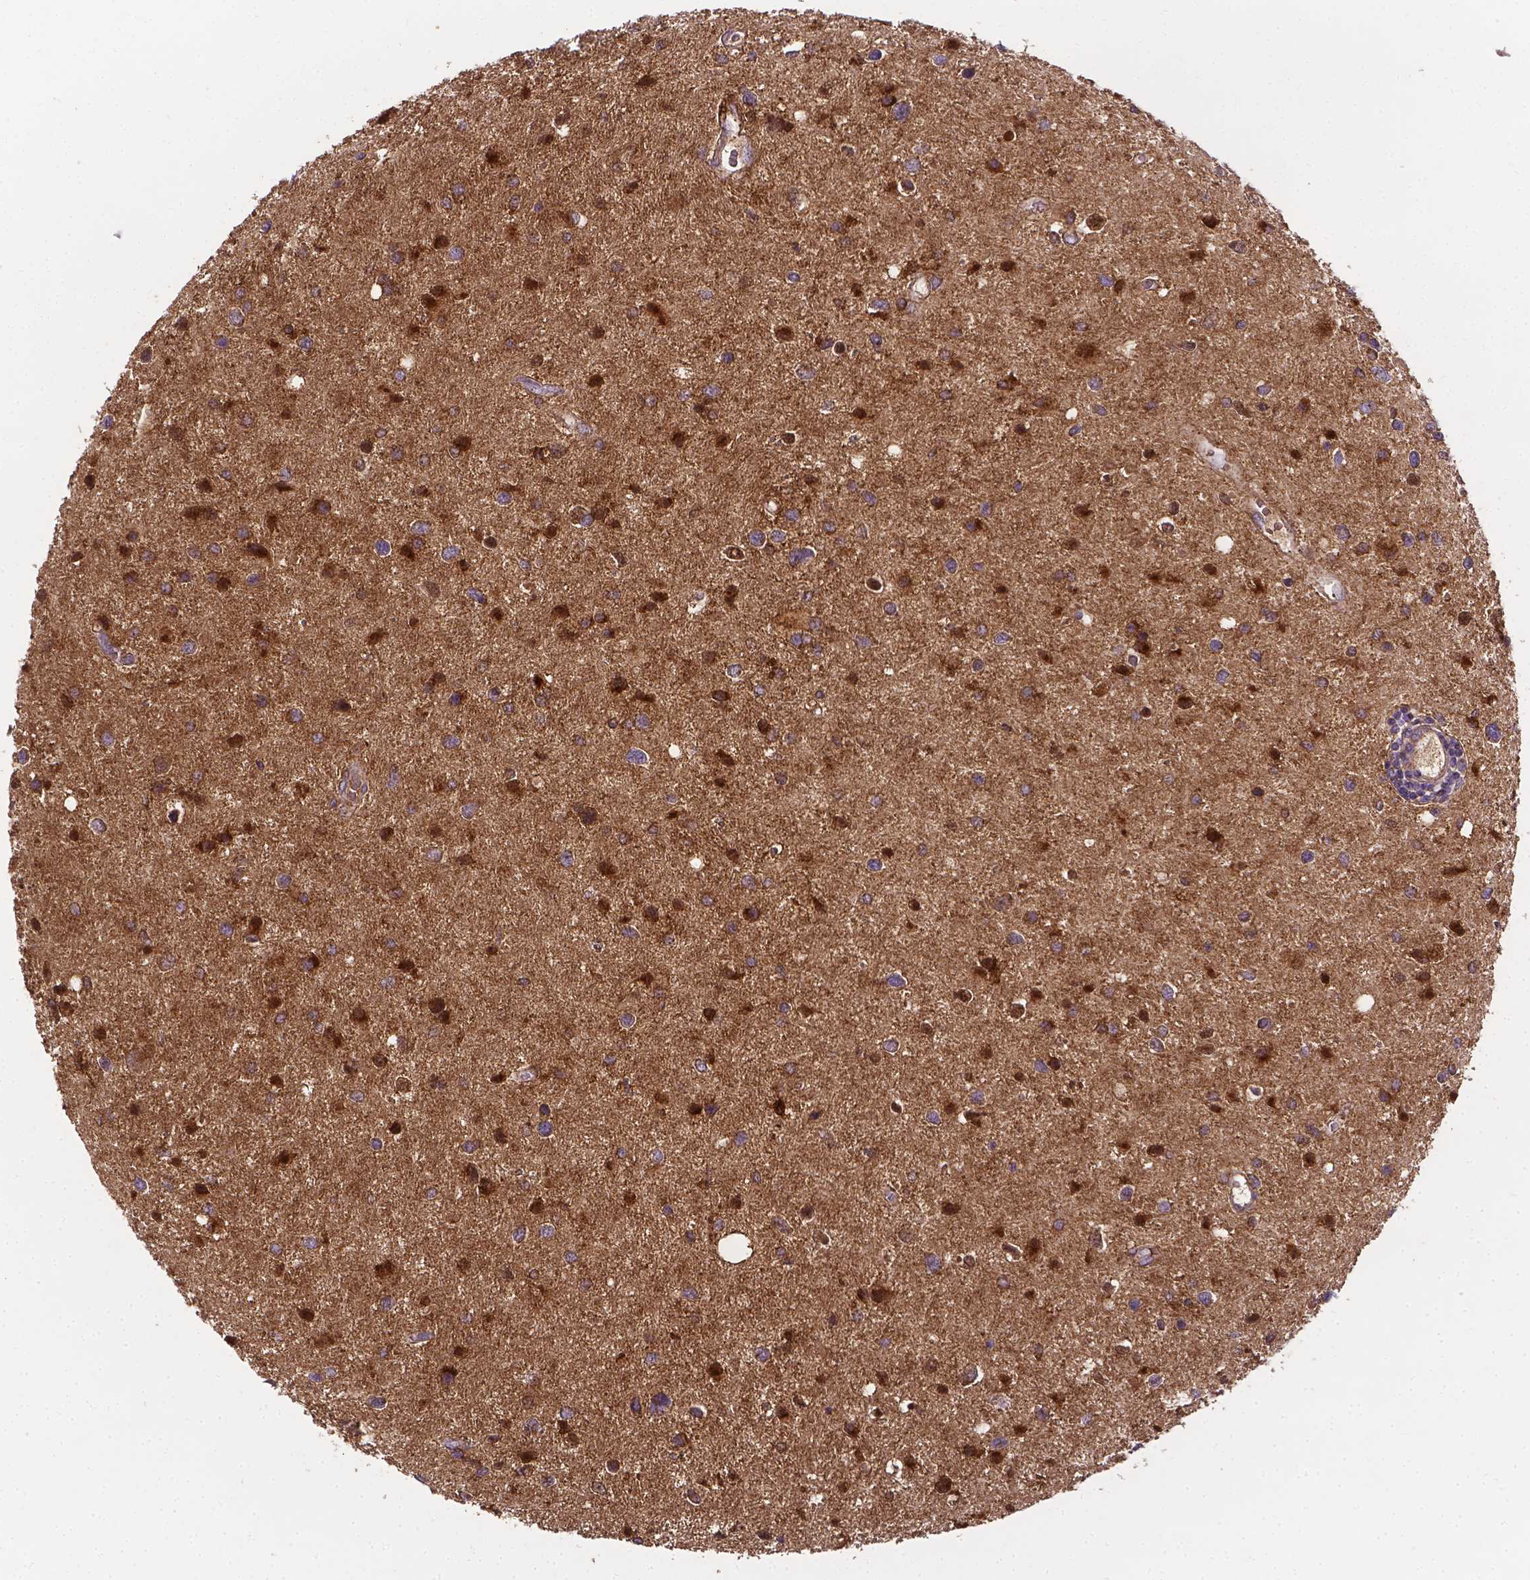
{"staining": {"intensity": "moderate", "quantity": ">75%", "location": "cytoplasmic/membranous"}, "tissue": "glioma", "cell_type": "Tumor cells", "image_type": "cancer", "snomed": [{"axis": "morphology", "description": "Glioma, malignant, Low grade"}, {"axis": "topography", "description": "Brain"}], "caption": "There is medium levels of moderate cytoplasmic/membranous positivity in tumor cells of glioma, as demonstrated by immunohistochemical staining (brown color).", "gene": "APOE", "patient": {"sex": "female", "age": 32}}